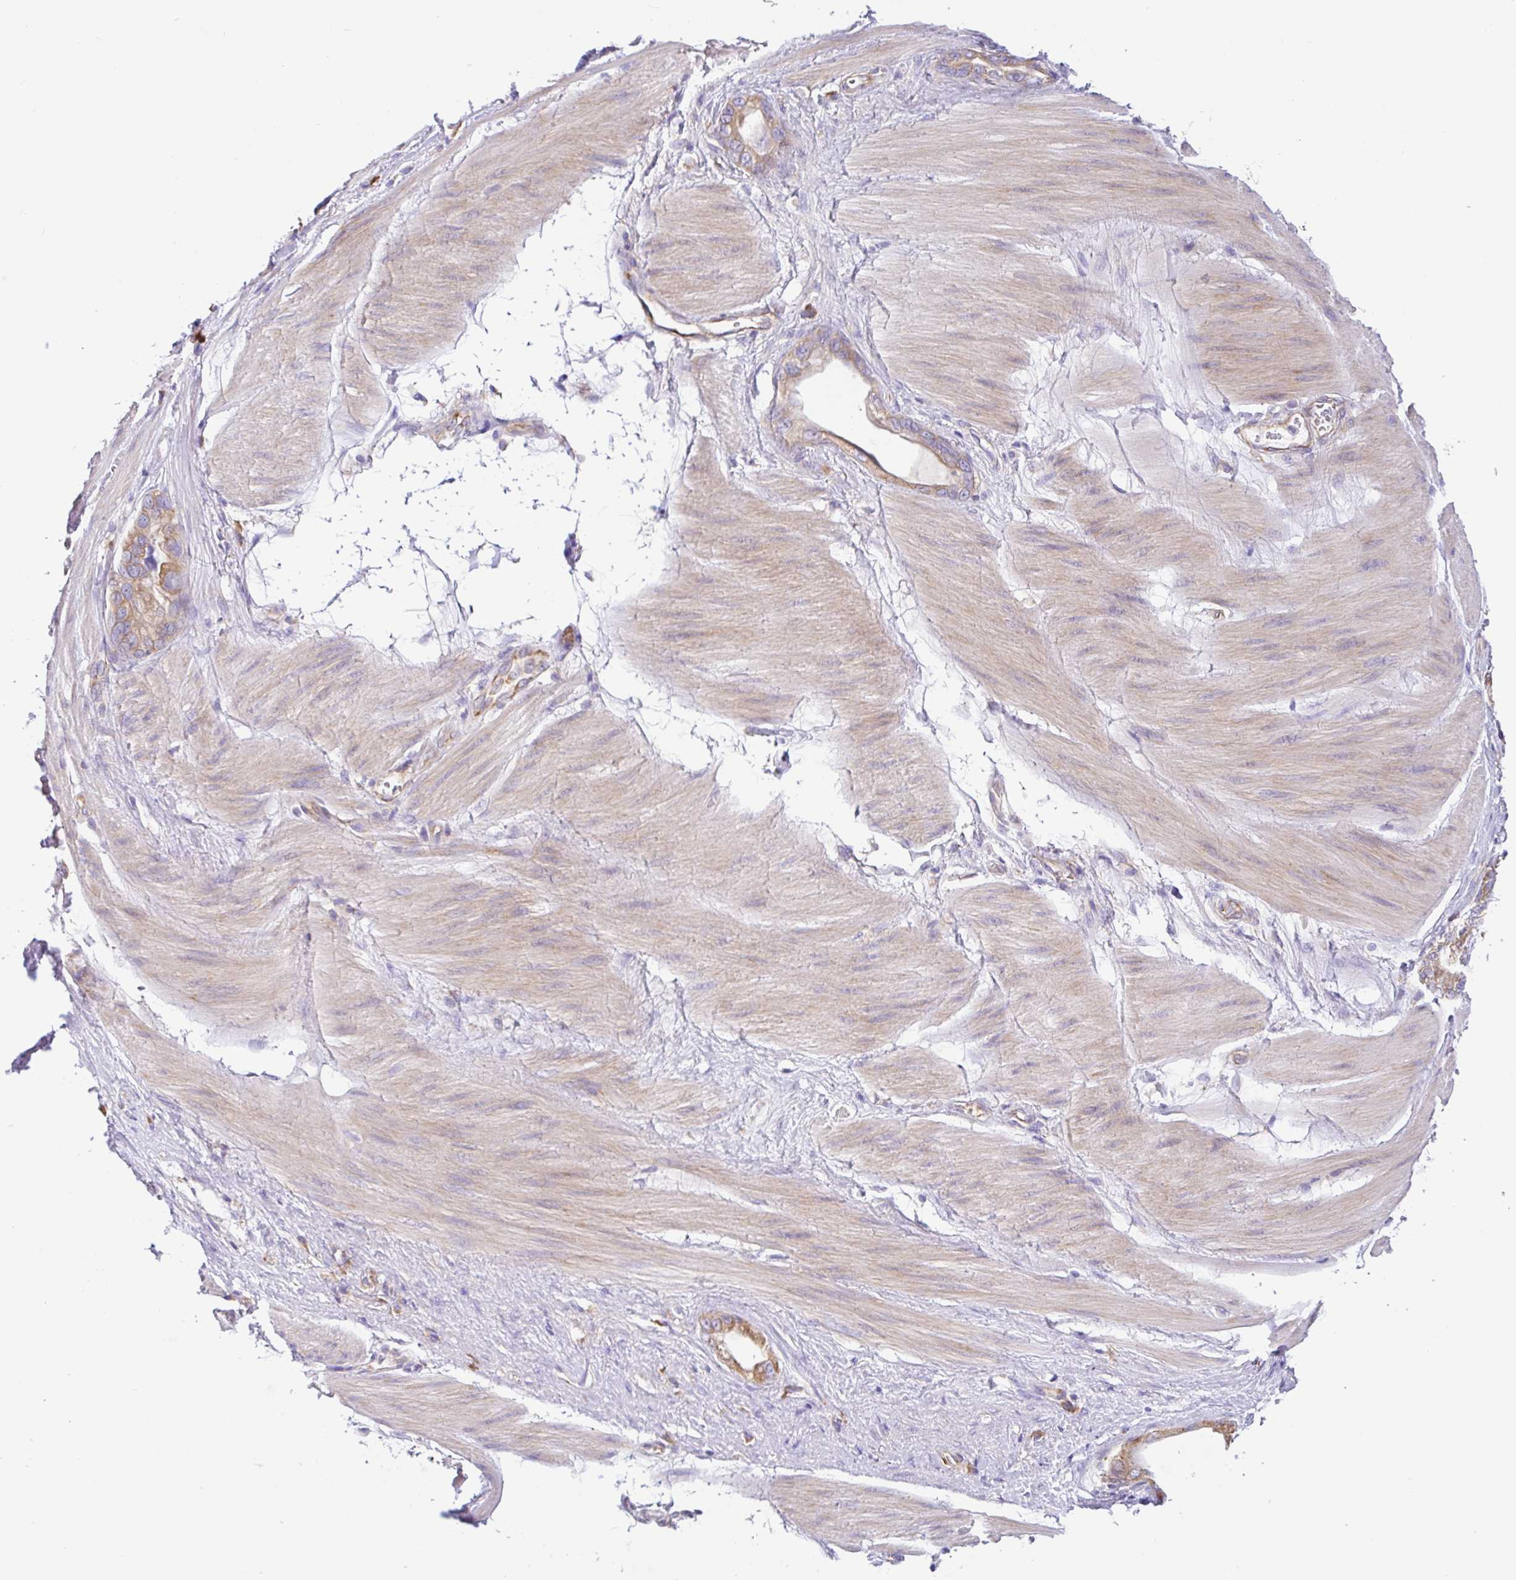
{"staining": {"intensity": "moderate", "quantity": ">75%", "location": "cytoplasmic/membranous"}, "tissue": "stomach cancer", "cell_type": "Tumor cells", "image_type": "cancer", "snomed": [{"axis": "morphology", "description": "Adenocarcinoma, NOS"}, {"axis": "topography", "description": "Stomach"}], "caption": "Stomach adenocarcinoma stained for a protein (brown) demonstrates moderate cytoplasmic/membranous positive staining in approximately >75% of tumor cells.", "gene": "GFPT2", "patient": {"sex": "male", "age": 55}}